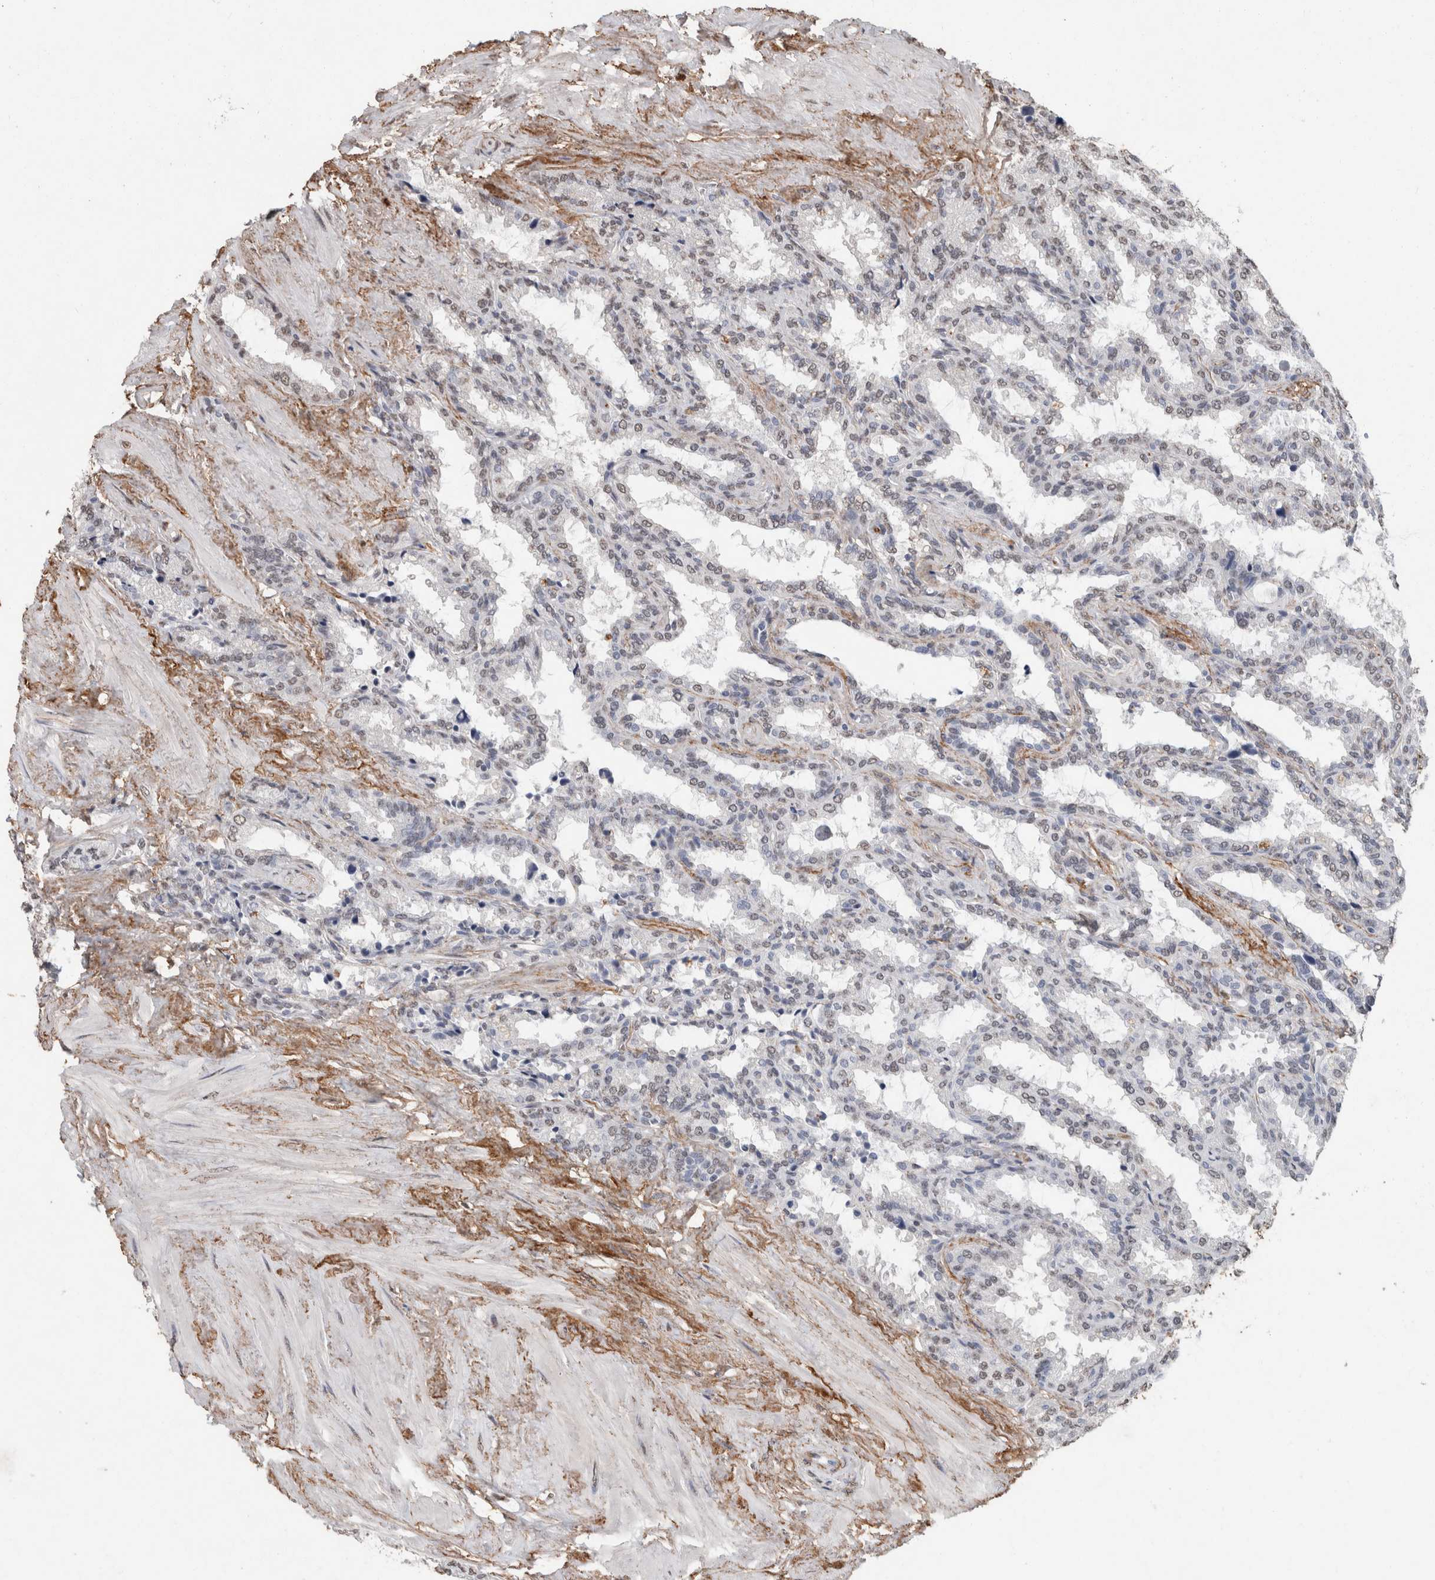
{"staining": {"intensity": "weak", "quantity": "25%-75%", "location": "nuclear"}, "tissue": "seminal vesicle", "cell_type": "Glandular cells", "image_type": "normal", "snomed": [{"axis": "morphology", "description": "Normal tissue, NOS"}, {"axis": "topography", "description": "Seminal veicle"}], "caption": "Glandular cells exhibit low levels of weak nuclear expression in about 25%-75% of cells in normal seminal vesicle. Using DAB (3,3'-diaminobenzidine) (brown) and hematoxylin (blue) stains, captured at high magnification using brightfield microscopy.", "gene": "LTBP1", "patient": {"sex": "male", "age": 46}}